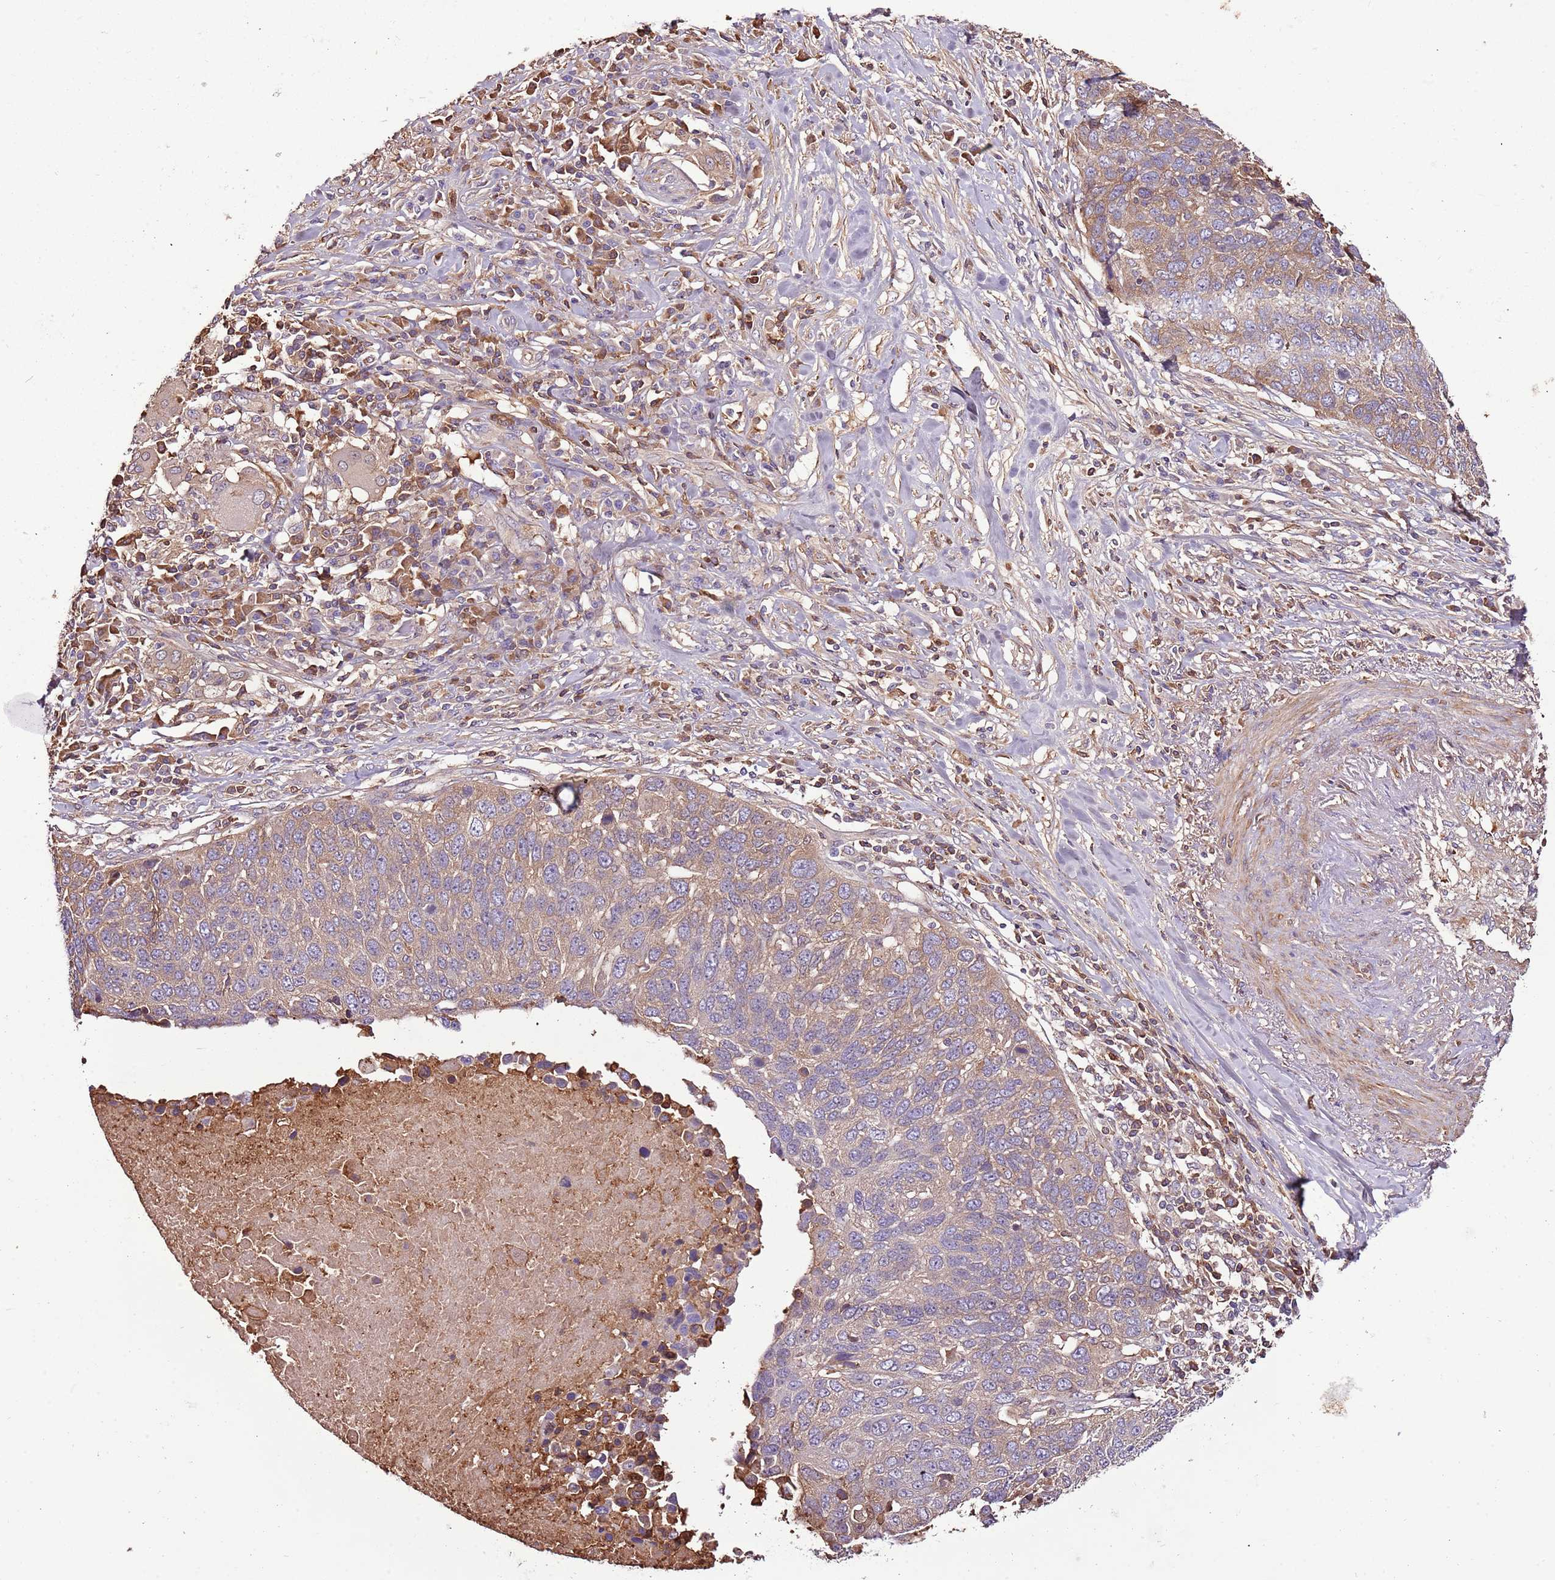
{"staining": {"intensity": "weak", "quantity": ">75%", "location": "cytoplasmic/membranous"}, "tissue": "lung cancer", "cell_type": "Tumor cells", "image_type": "cancer", "snomed": [{"axis": "morphology", "description": "Normal tissue, NOS"}, {"axis": "morphology", "description": "Squamous cell carcinoma, NOS"}, {"axis": "topography", "description": "Lymph node"}, {"axis": "topography", "description": "Lung"}], "caption": "Lung squamous cell carcinoma stained for a protein reveals weak cytoplasmic/membranous positivity in tumor cells.", "gene": "DENR", "patient": {"sex": "male", "age": 66}}